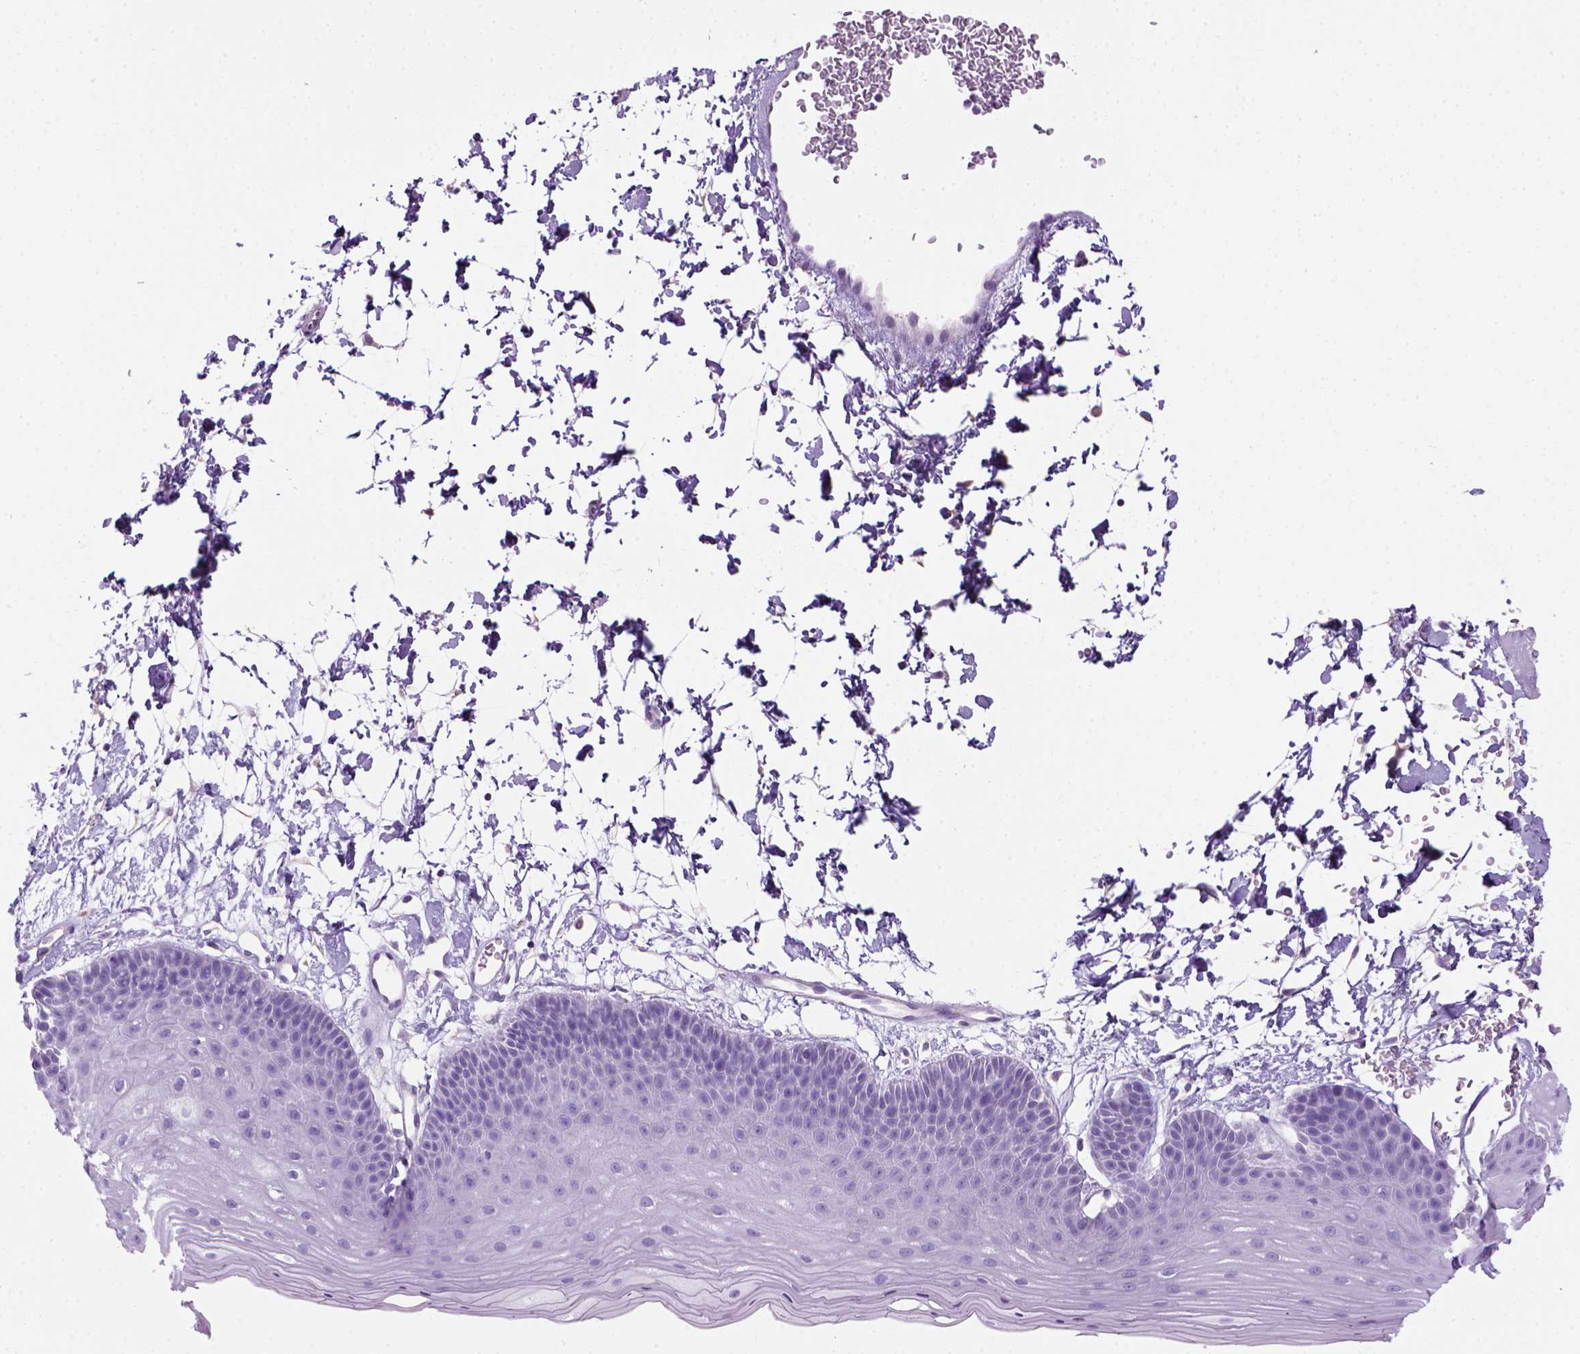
{"staining": {"intensity": "negative", "quantity": "none", "location": "none"}, "tissue": "skin", "cell_type": "Epidermal cells", "image_type": "normal", "snomed": [{"axis": "morphology", "description": "Normal tissue, NOS"}, {"axis": "topography", "description": "Anal"}], "caption": "Epidermal cells show no significant protein positivity in unremarkable skin.", "gene": "ARHGEF33", "patient": {"sex": "male", "age": 53}}